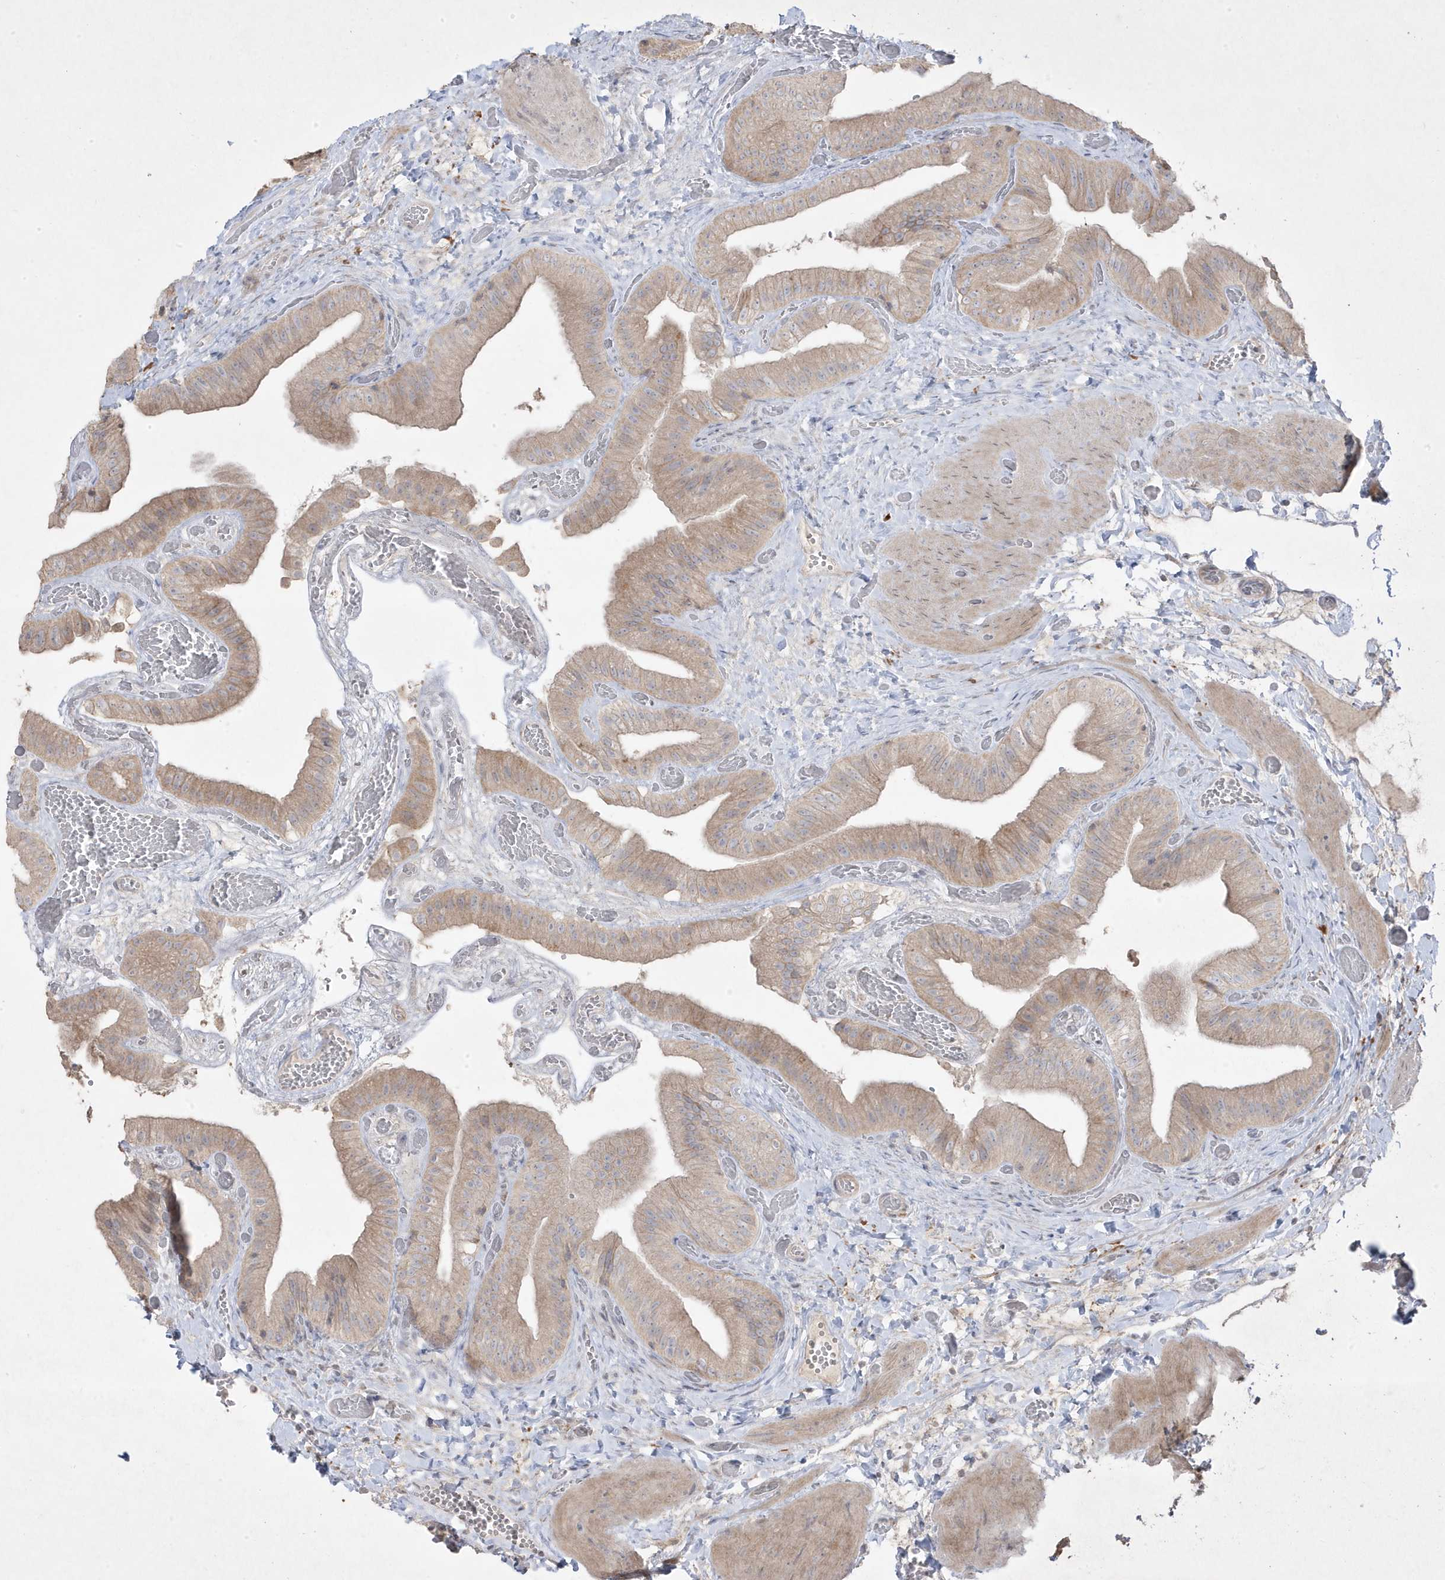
{"staining": {"intensity": "moderate", "quantity": "25%-75%", "location": "cytoplasmic/membranous"}, "tissue": "gallbladder", "cell_type": "Glandular cells", "image_type": "normal", "snomed": [{"axis": "morphology", "description": "Normal tissue, NOS"}, {"axis": "topography", "description": "Gallbladder"}], "caption": "Brown immunohistochemical staining in benign gallbladder reveals moderate cytoplasmic/membranous positivity in about 25%-75% of glandular cells.", "gene": "RGL4", "patient": {"sex": "female", "age": 64}}